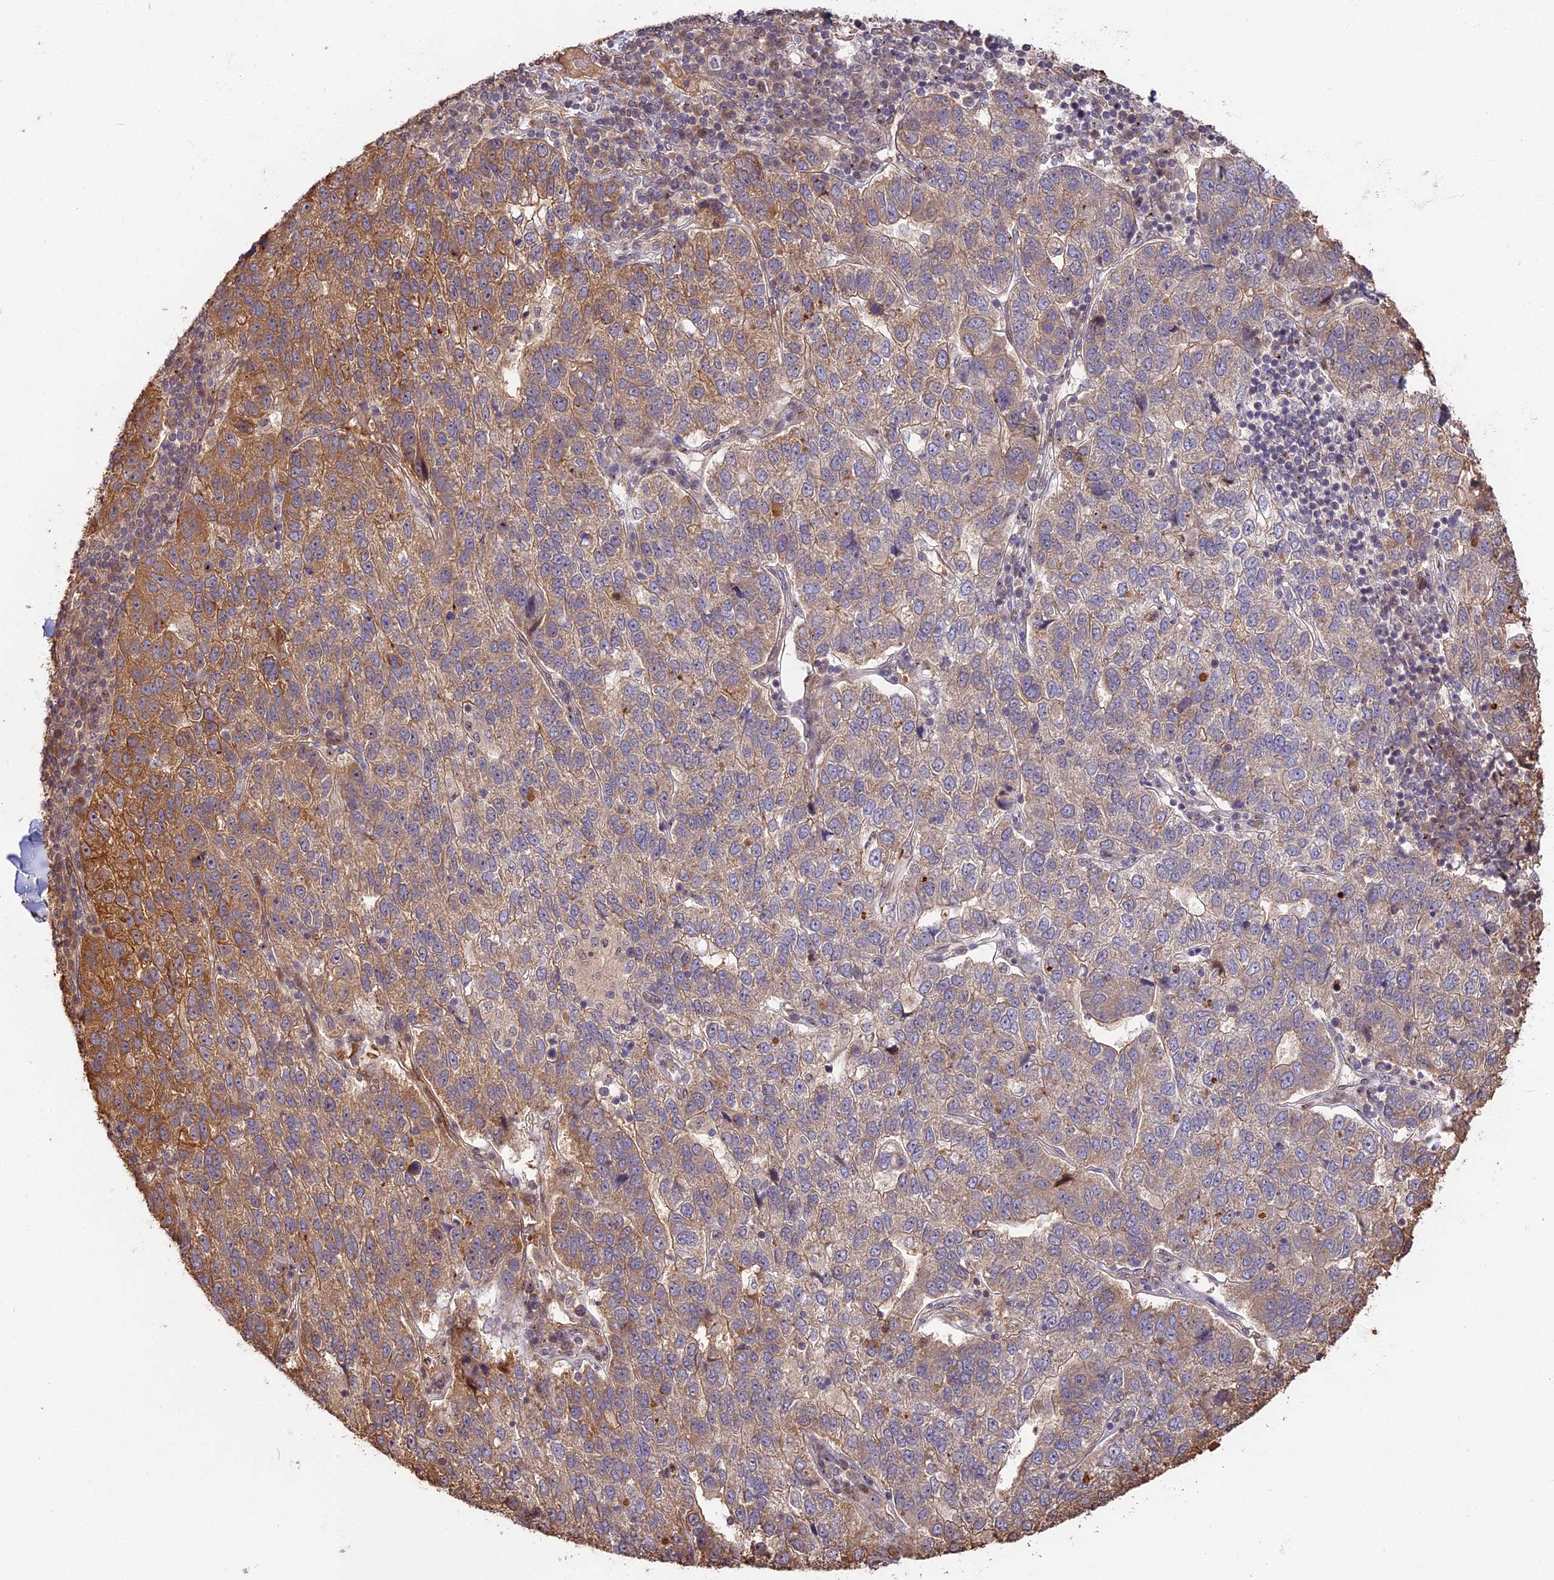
{"staining": {"intensity": "moderate", "quantity": "25%-75%", "location": "cytoplasmic/membranous"}, "tissue": "pancreatic cancer", "cell_type": "Tumor cells", "image_type": "cancer", "snomed": [{"axis": "morphology", "description": "Adenocarcinoma, NOS"}, {"axis": "topography", "description": "Pancreas"}], "caption": "Pancreatic cancer was stained to show a protein in brown. There is medium levels of moderate cytoplasmic/membranous expression in about 25%-75% of tumor cells. The protein is shown in brown color, while the nuclei are stained blue.", "gene": "PPP1R37", "patient": {"sex": "female", "age": 61}}